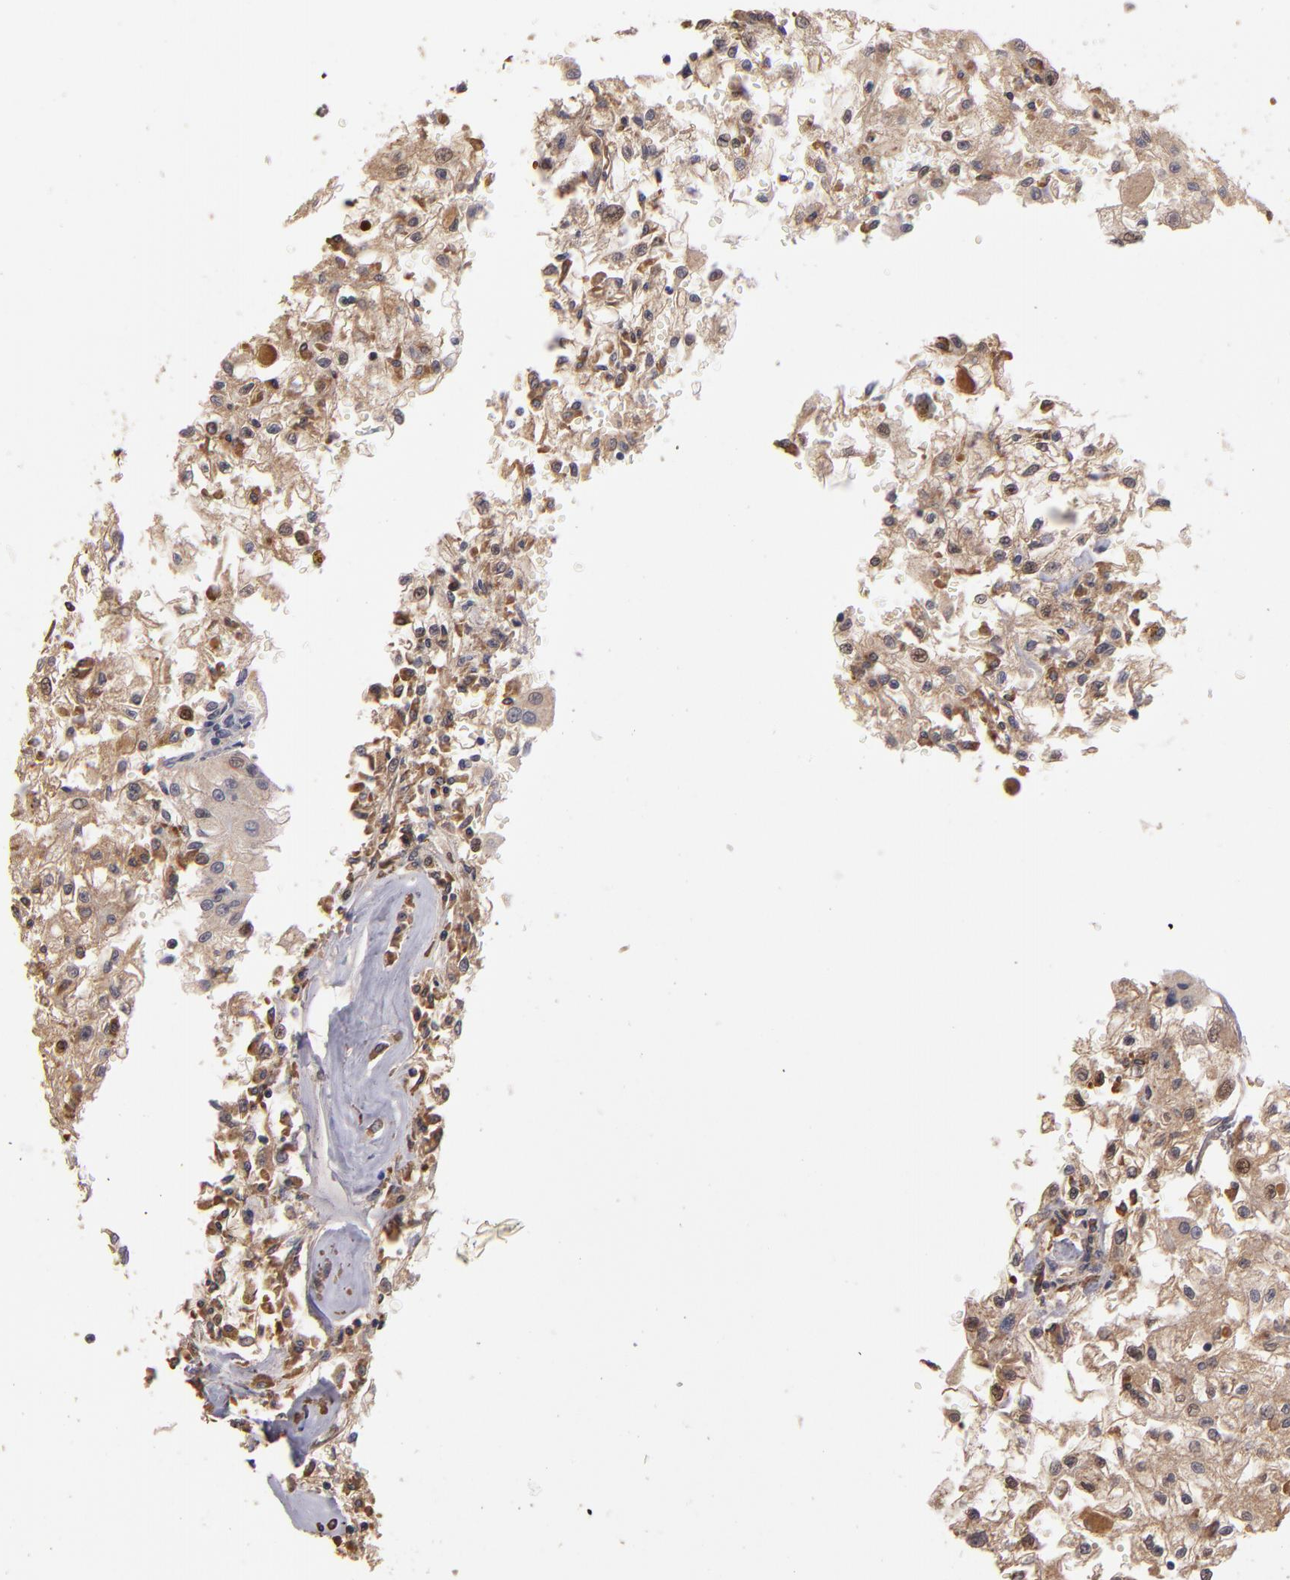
{"staining": {"intensity": "moderate", "quantity": "25%-75%", "location": "cytoplasmic/membranous,nuclear"}, "tissue": "renal cancer", "cell_type": "Tumor cells", "image_type": "cancer", "snomed": [{"axis": "morphology", "description": "Adenocarcinoma, NOS"}, {"axis": "topography", "description": "Kidney"}], "caption": "Renal cancer (adenocarcinoma) stained for a protein (brown) displays moderate cytoplasmic/membranous and nuclear positive staining in approximately 25%-75% of tumor cells.", "gene": "ABHD12B", "patient": {"sex": "male", "age": 78}}